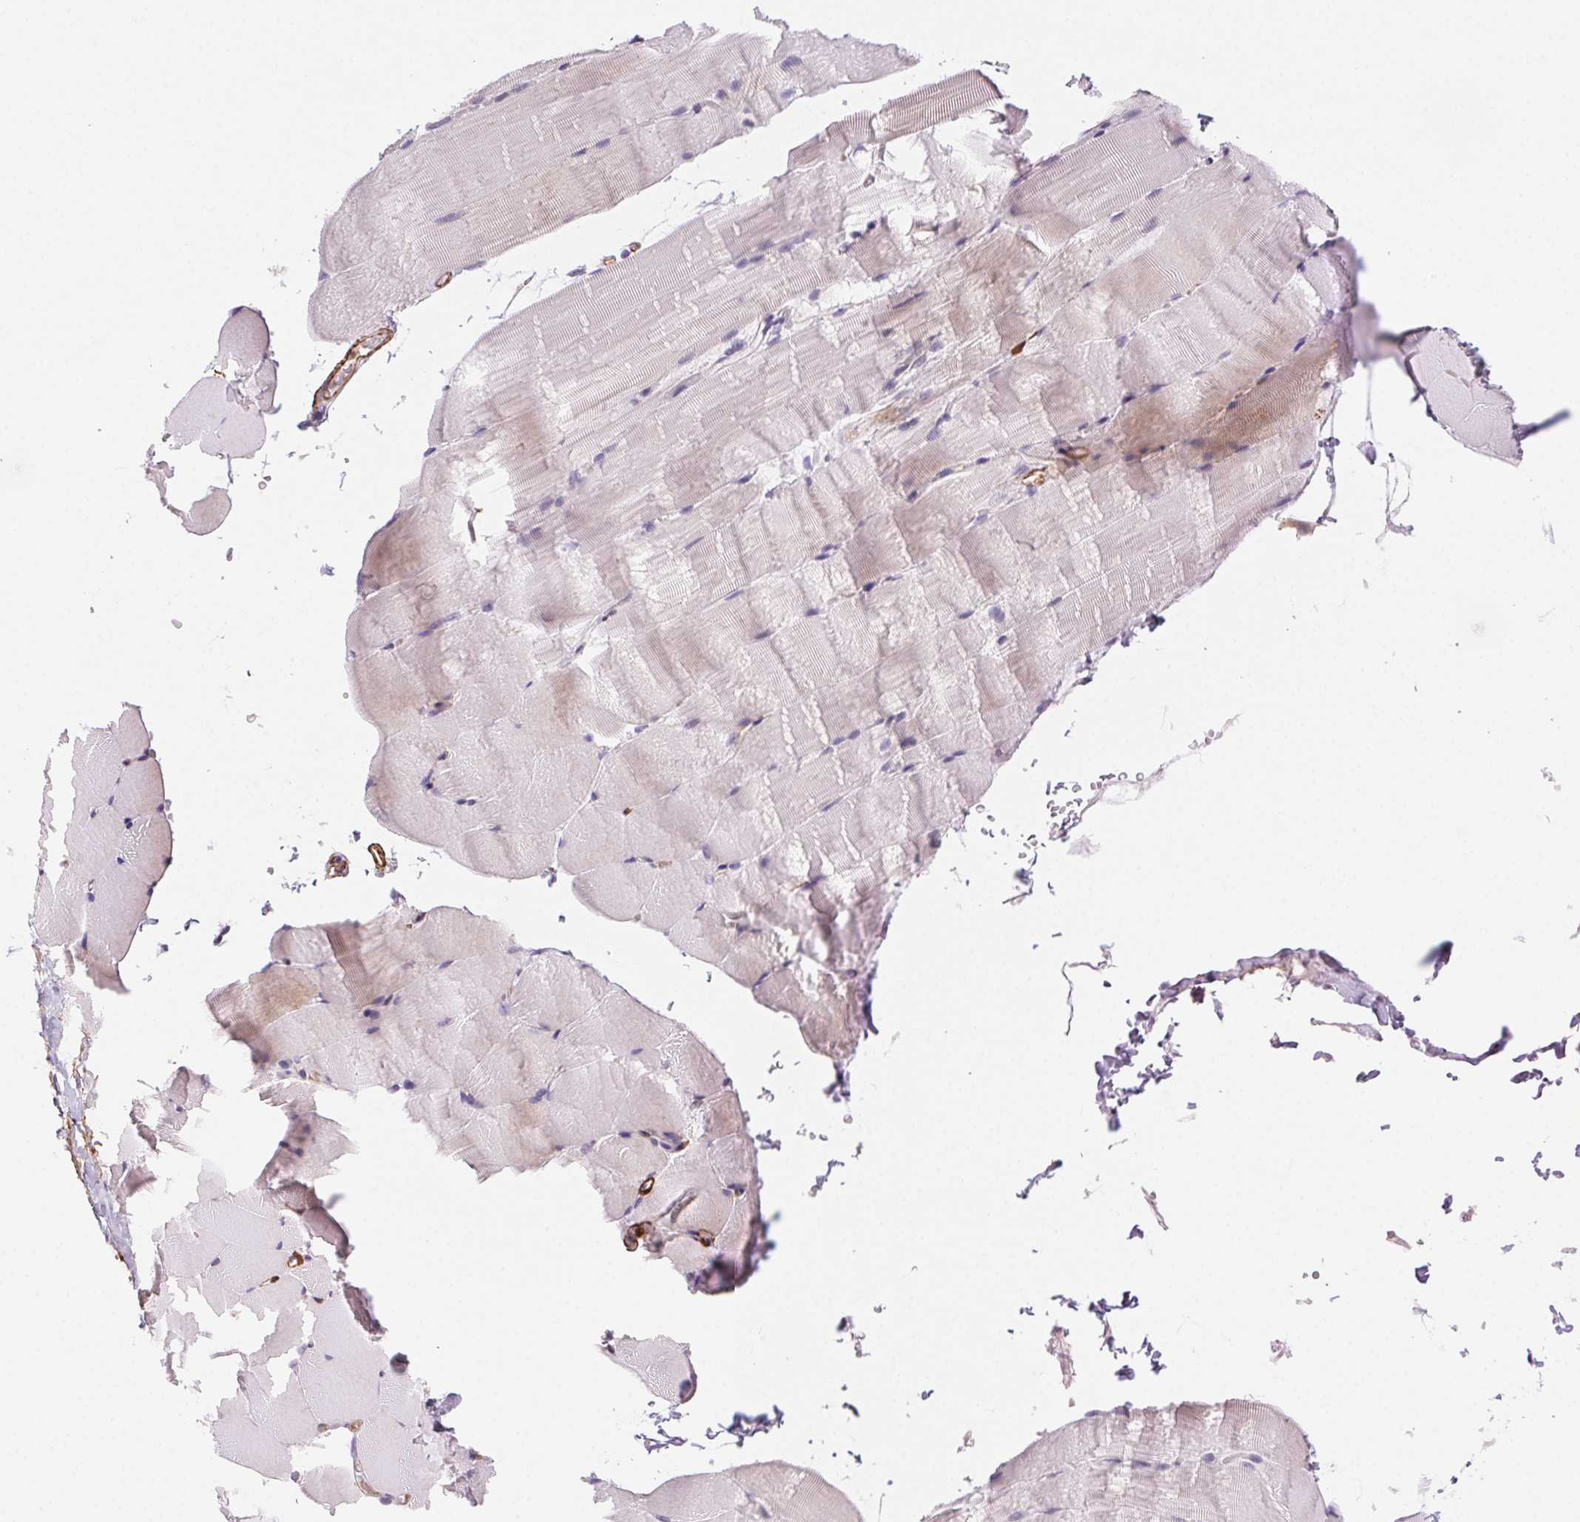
{"staining": {"intensity": "weak", "quantity": "25%-75%", "location": "cytoplasmic/membranous"}, "tissue": "skeletal muscle", "cell_type": "Myocytes", "image_type": "normal", "snomed": [{"axis": "morphology", "description": "Normal tissue, NOS"}, {"axis": "topography", "description": "Skeletal muscle"}], "caption": "This micrograph exhibits immunohistochemistry (IHC) staining of unremarkable human skeletal muscle, with low weak cytoplasmic/membranous staining in about 25%-75% of myocytes.", "gene": "GPX8", "patient": {"sex": "female", "age": 37}}